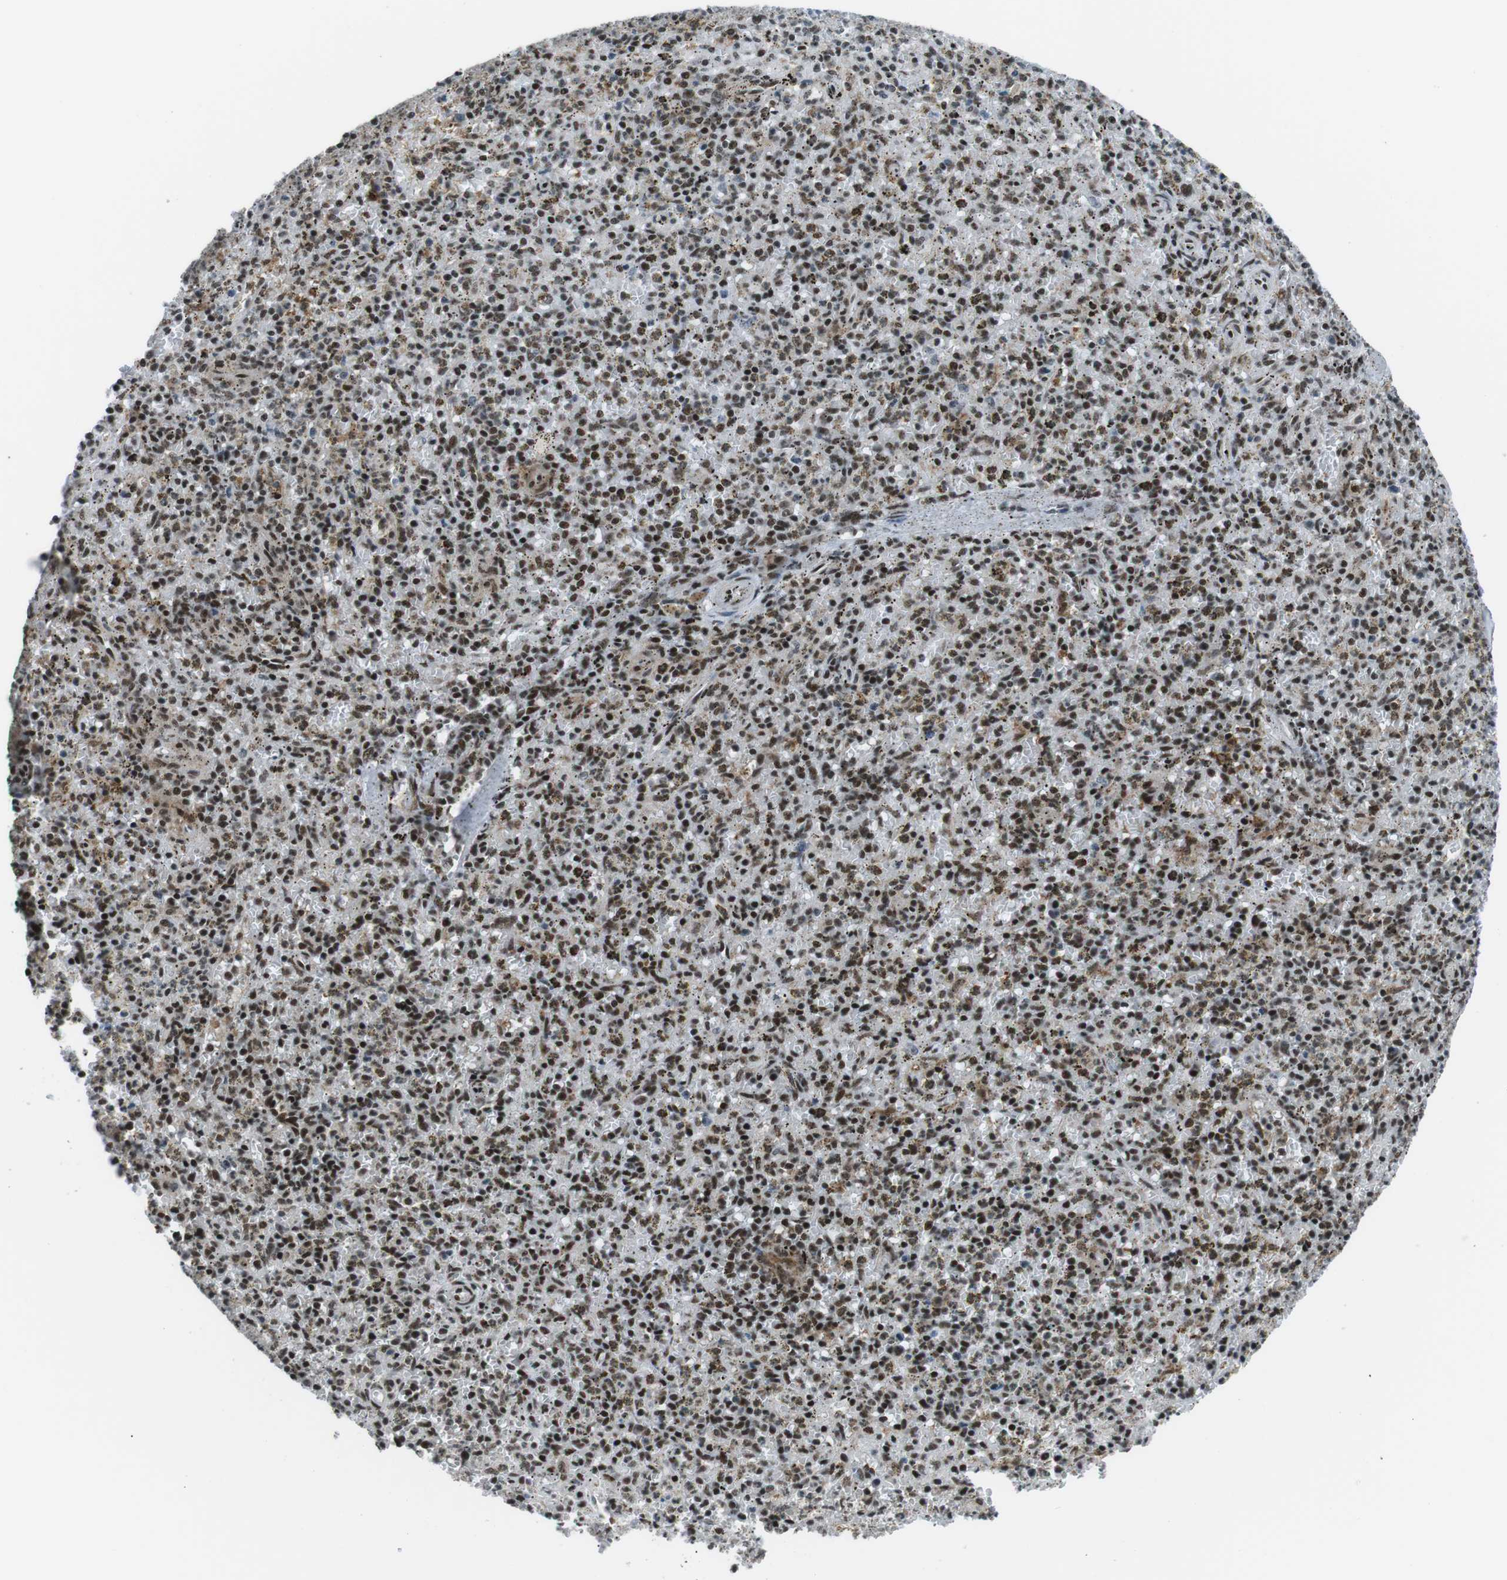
{"staining": {"intensity": "strong", "quantity": ">75%", "location": "nuclear"}, "tissue": "spleen", "cell_type": "Cells in red pulp", "image_type": "normal", "snomed": [{"axis": "morphology", "description": "Normal tissue, NOS"}, {"axis": "topography", "description": "Spleen"}], "caption": "IHC (DAB) staining of benign spleen displays strong nuclear protein expression in about >75% of cells in red pulp.", "gene": "TAF1", "patient": {"sex": "male", "age": 72}}